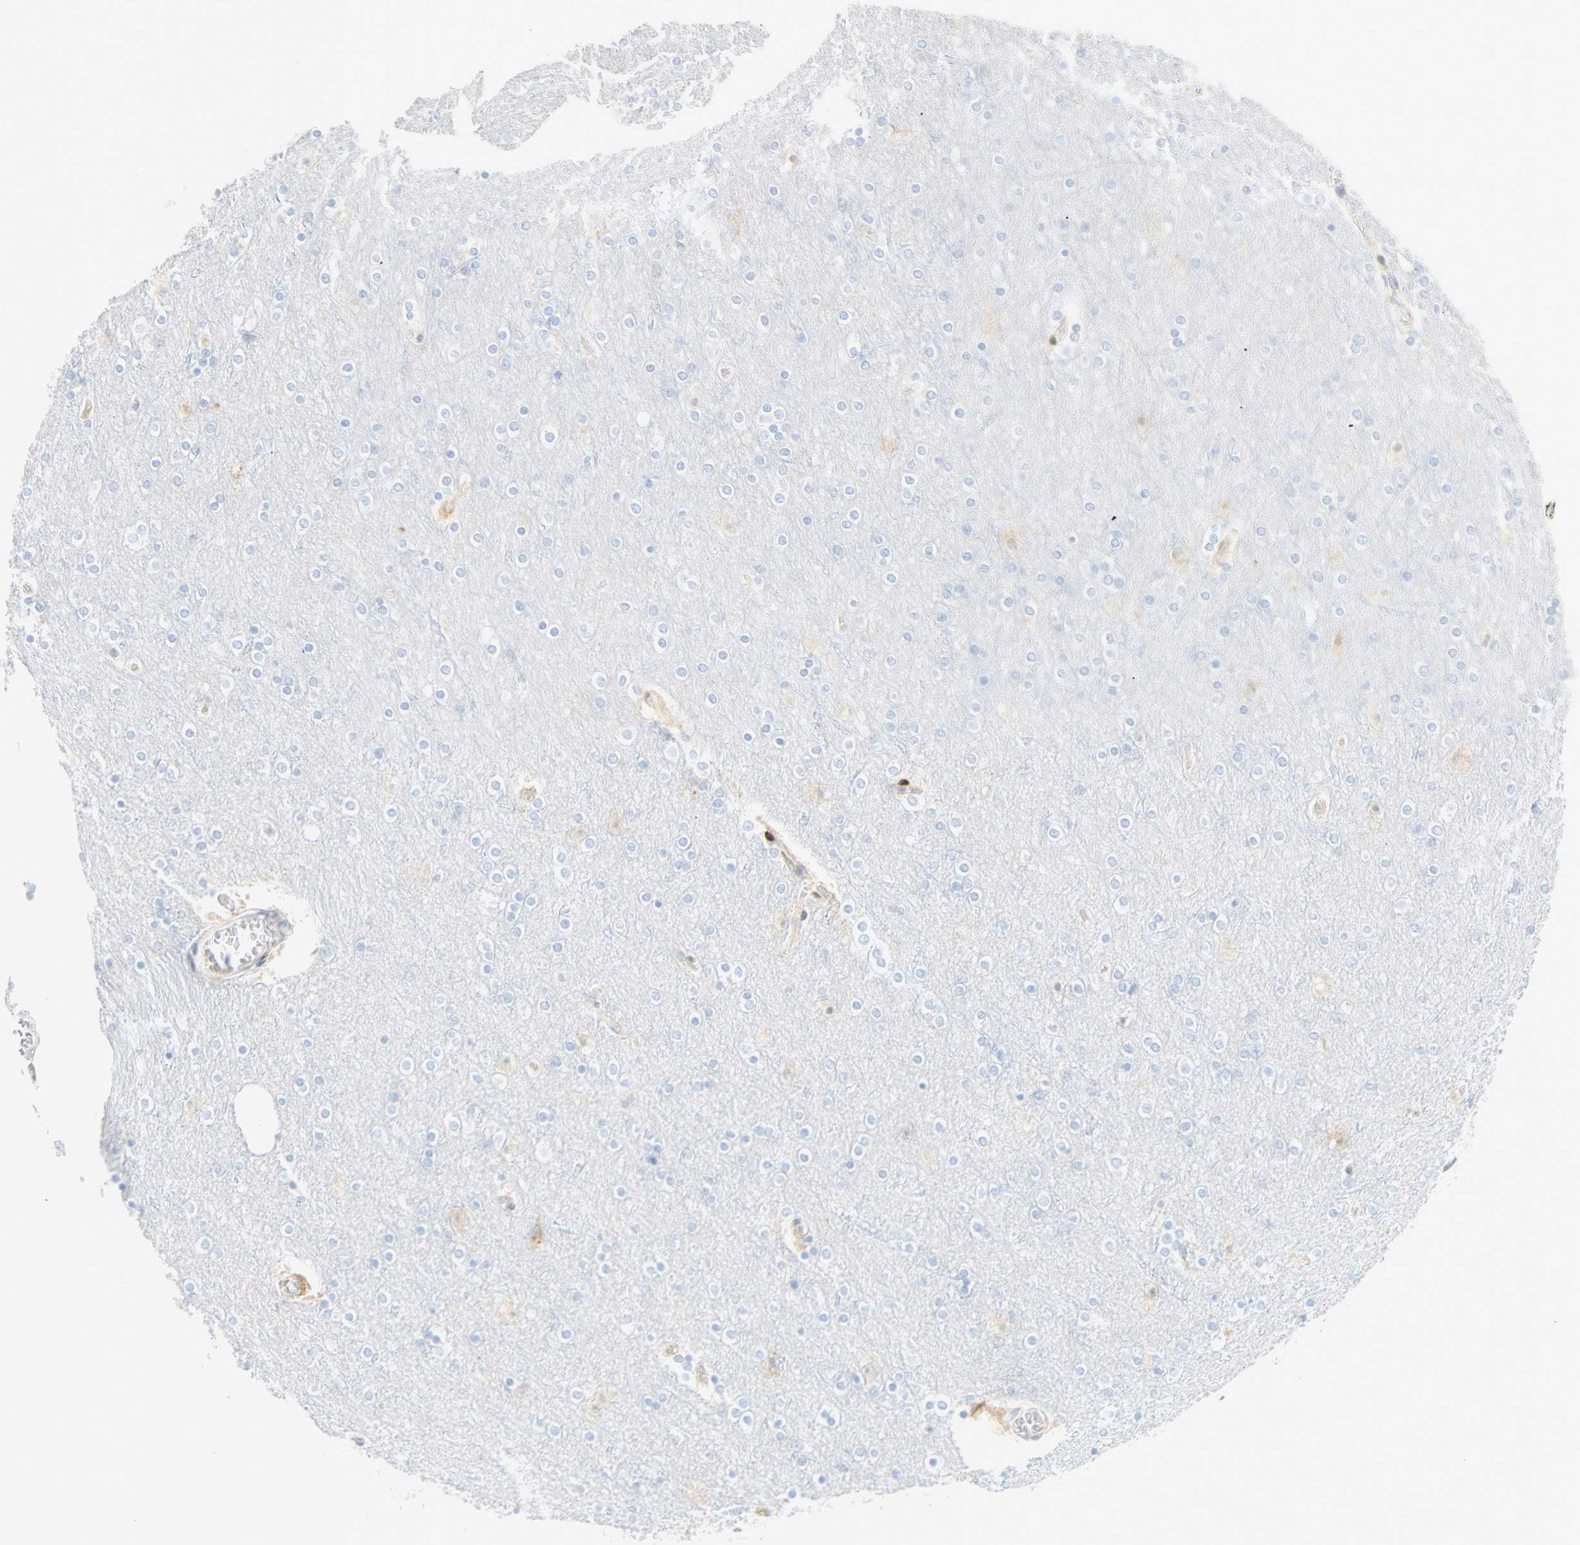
{"staining": {"intensity": "negative", "quantity": "none", "location": "none"}, "tissue": "cerebral cortex", "cell_type": "Endothelial cells", "image_type": "normal", "snomed": [{"axis": "morphology", "description": "Normal tissue, NOS"}, {"axis": "topography", "description": "Cerebral cortex"}], "caption": "IHC photomicrograph of benign cerebral cortex: human cerebral cortex stained with DAB displays no significant protein positivity in endothelial cells.", "gene": "SELENBP1", "patient": {"sex": "female", "age": 54}}